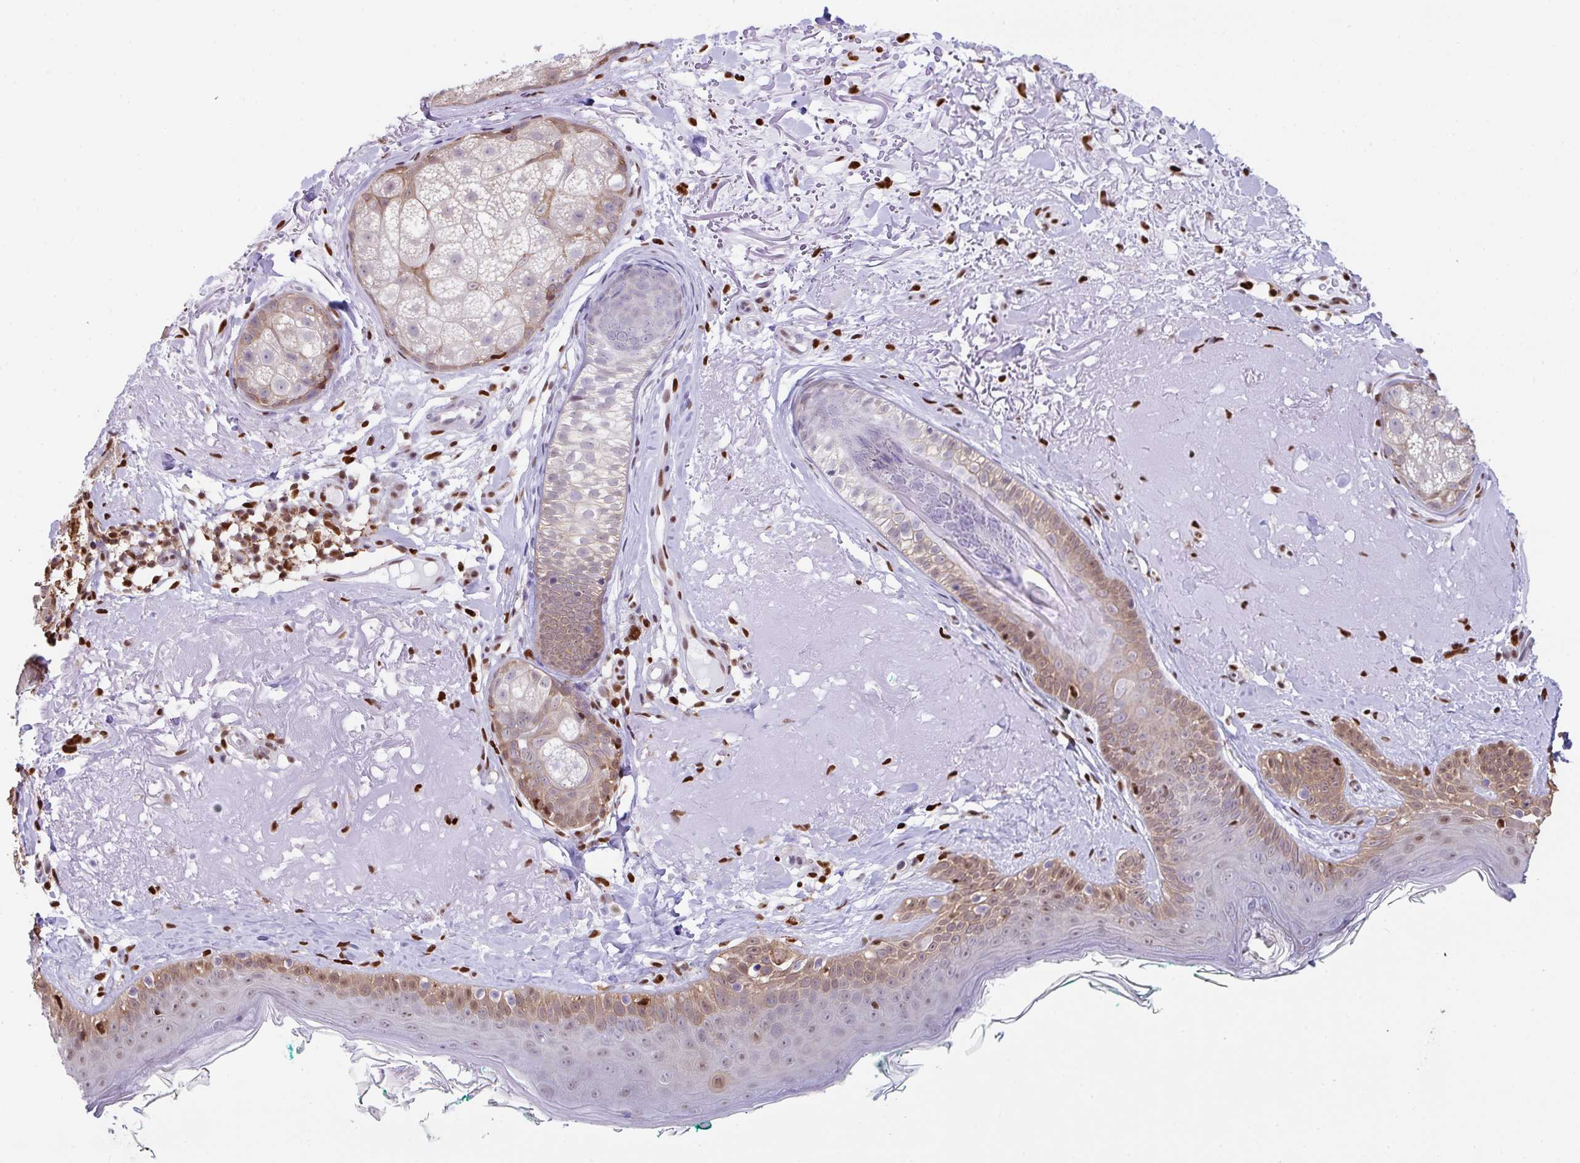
{"staining": {"intensity": "strong", "quantity": ">75%", "location": "nuclear"}, "tissue": "skin", "cell_type": "Fibroblasts", "image_type": "normal", "snomed": [{"axis": "morphology", "description": "Normal tissue, NOS"}, {"axis": "topography", "description": "Skin"}], "caption": "Fibroblasts show high levels of strong nuclear staining in about >75% of cells in benign skin.", "gene": "BTBD10", "patient": {"sex": "male", "age": 73}}